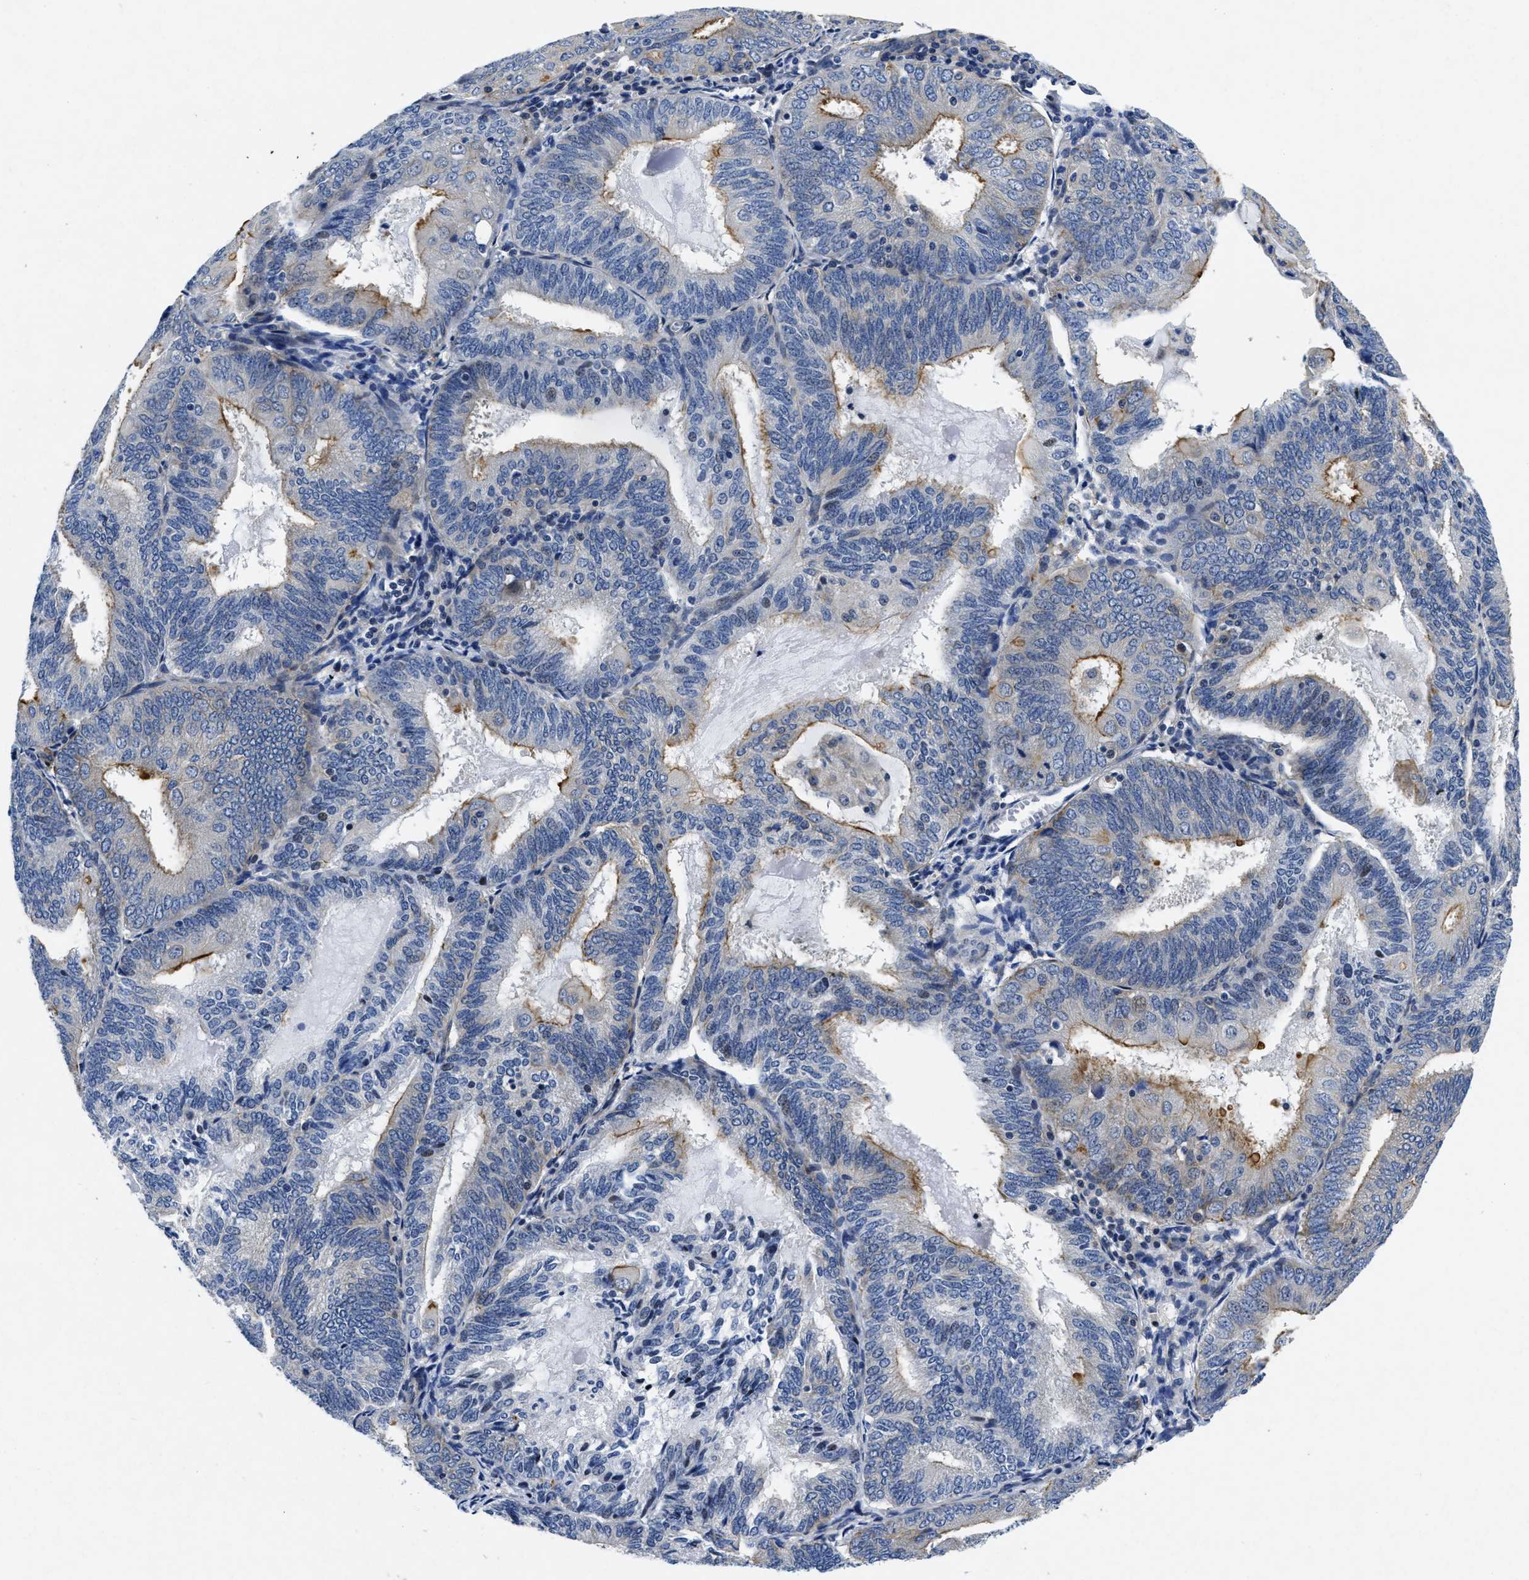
{"staining": {"intensity": "moderate", "quantity": "<25%", "location": "cytoplasmic/membranous"}, "tissue": "endometrial cancer", "cell_type": "Tumor cells", "image_type": "cancer", "snomed": [{"axis": "morphology", "description": "Adenocarcinoma, NOS"}, {"axis": "topography", "description": "Endometrium"}], "caption": "The image shows a brown stain indicating the presence of a protein in the cytoplasmic/membranous of tumor cells in endometrial adenocarcinoma.", "gene": "LAD1", "patient": {"sex": "female", "age": 81}}